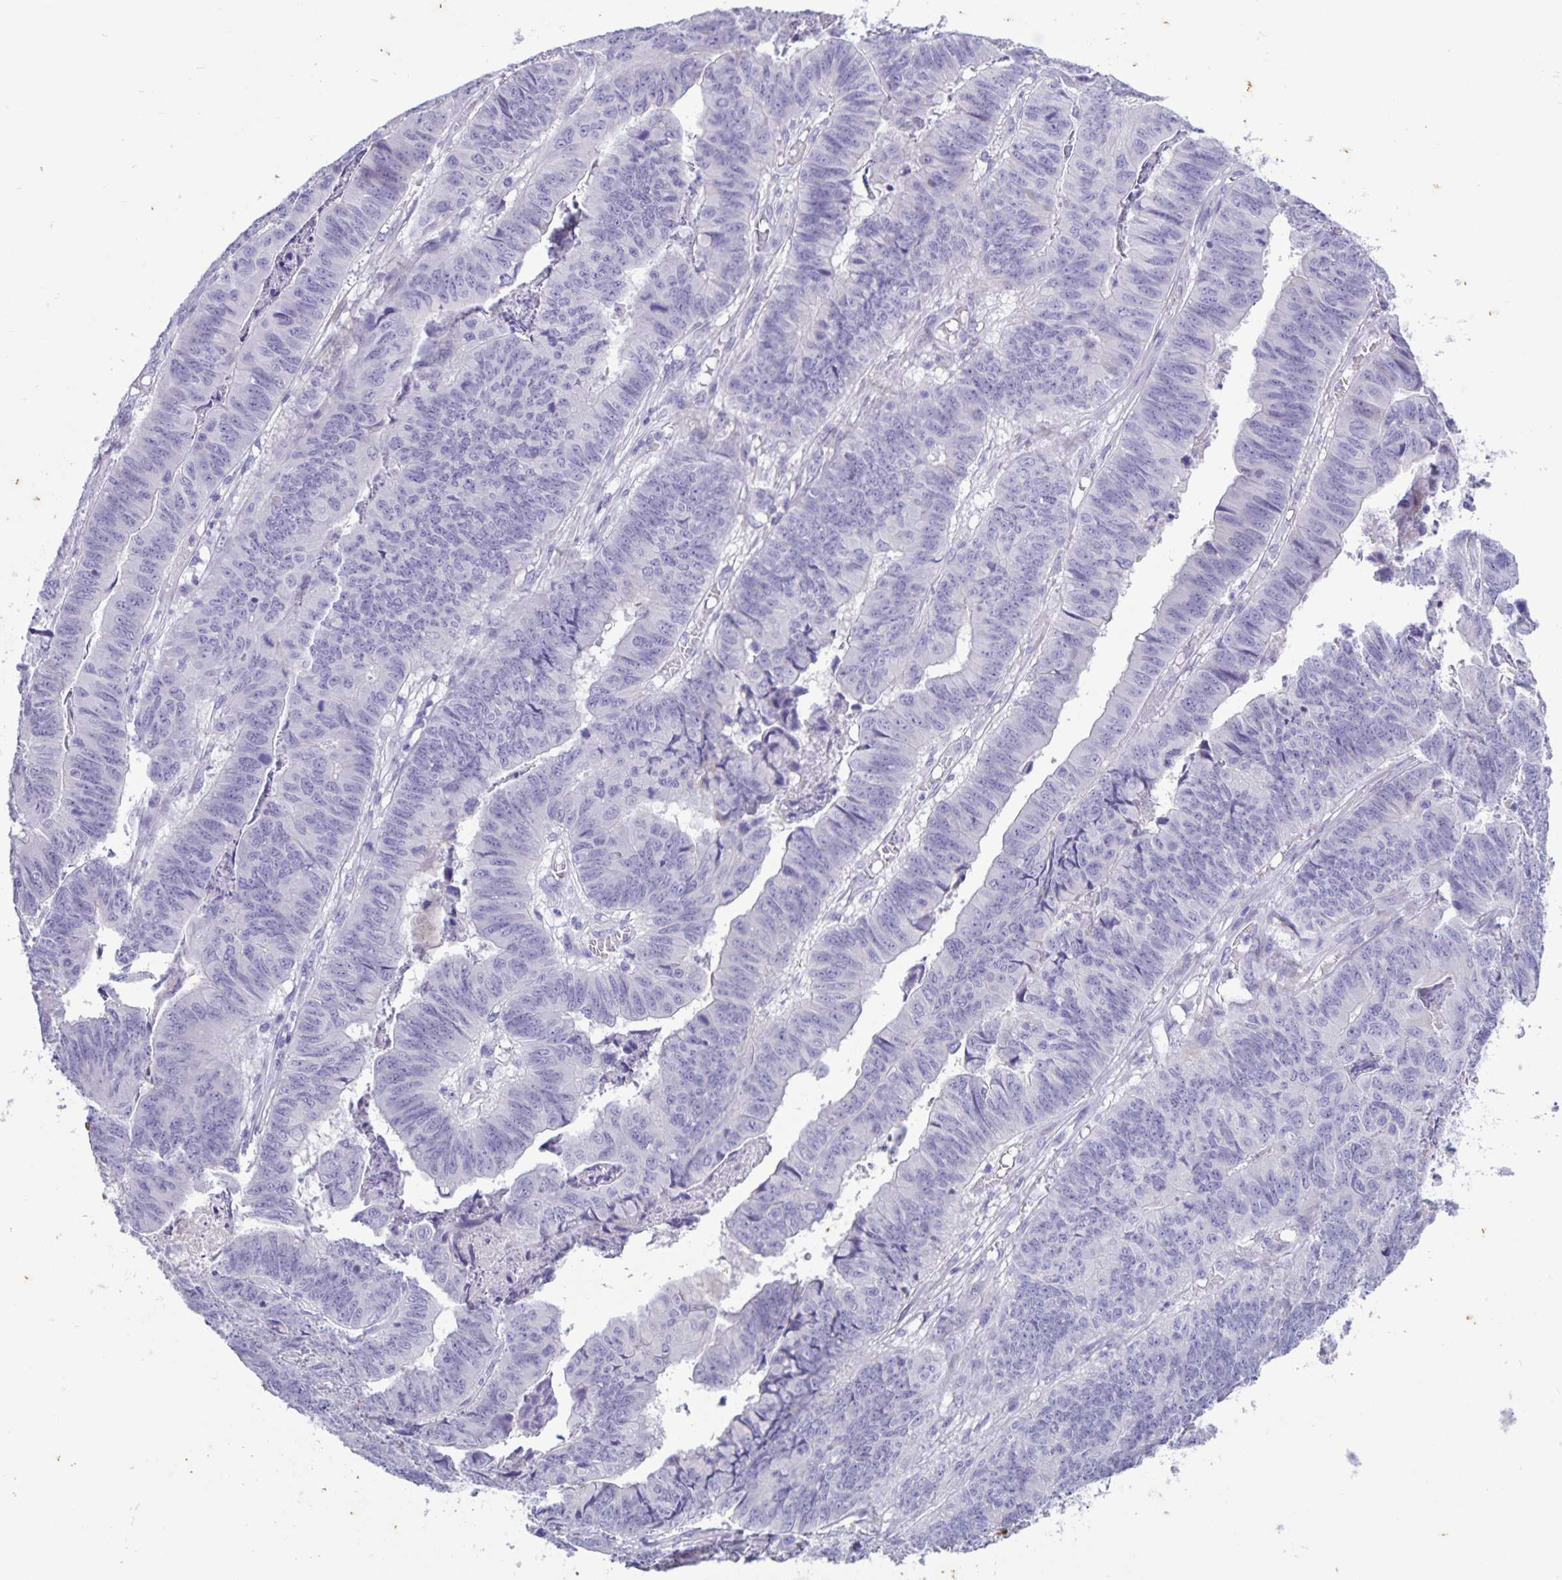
{"staining": {"intensity": "negative", "quantity": "none", "location": "none"}, "tissue": "stomach cancer", "cell_type": "Tumor cells", "image_type": "cancer", "snomed": [{"axis": "morphology", "description": "Adenocarcinoma, NOS"}, {"axis": "topography", "description": "Stomach, lower"}], "caption": "Immunohistochemistry (IHC) of stomach cancer reveals no positivity in tumor cells.", "gene": "IBTK", "patient": {"sex": "male", "age": 77}}